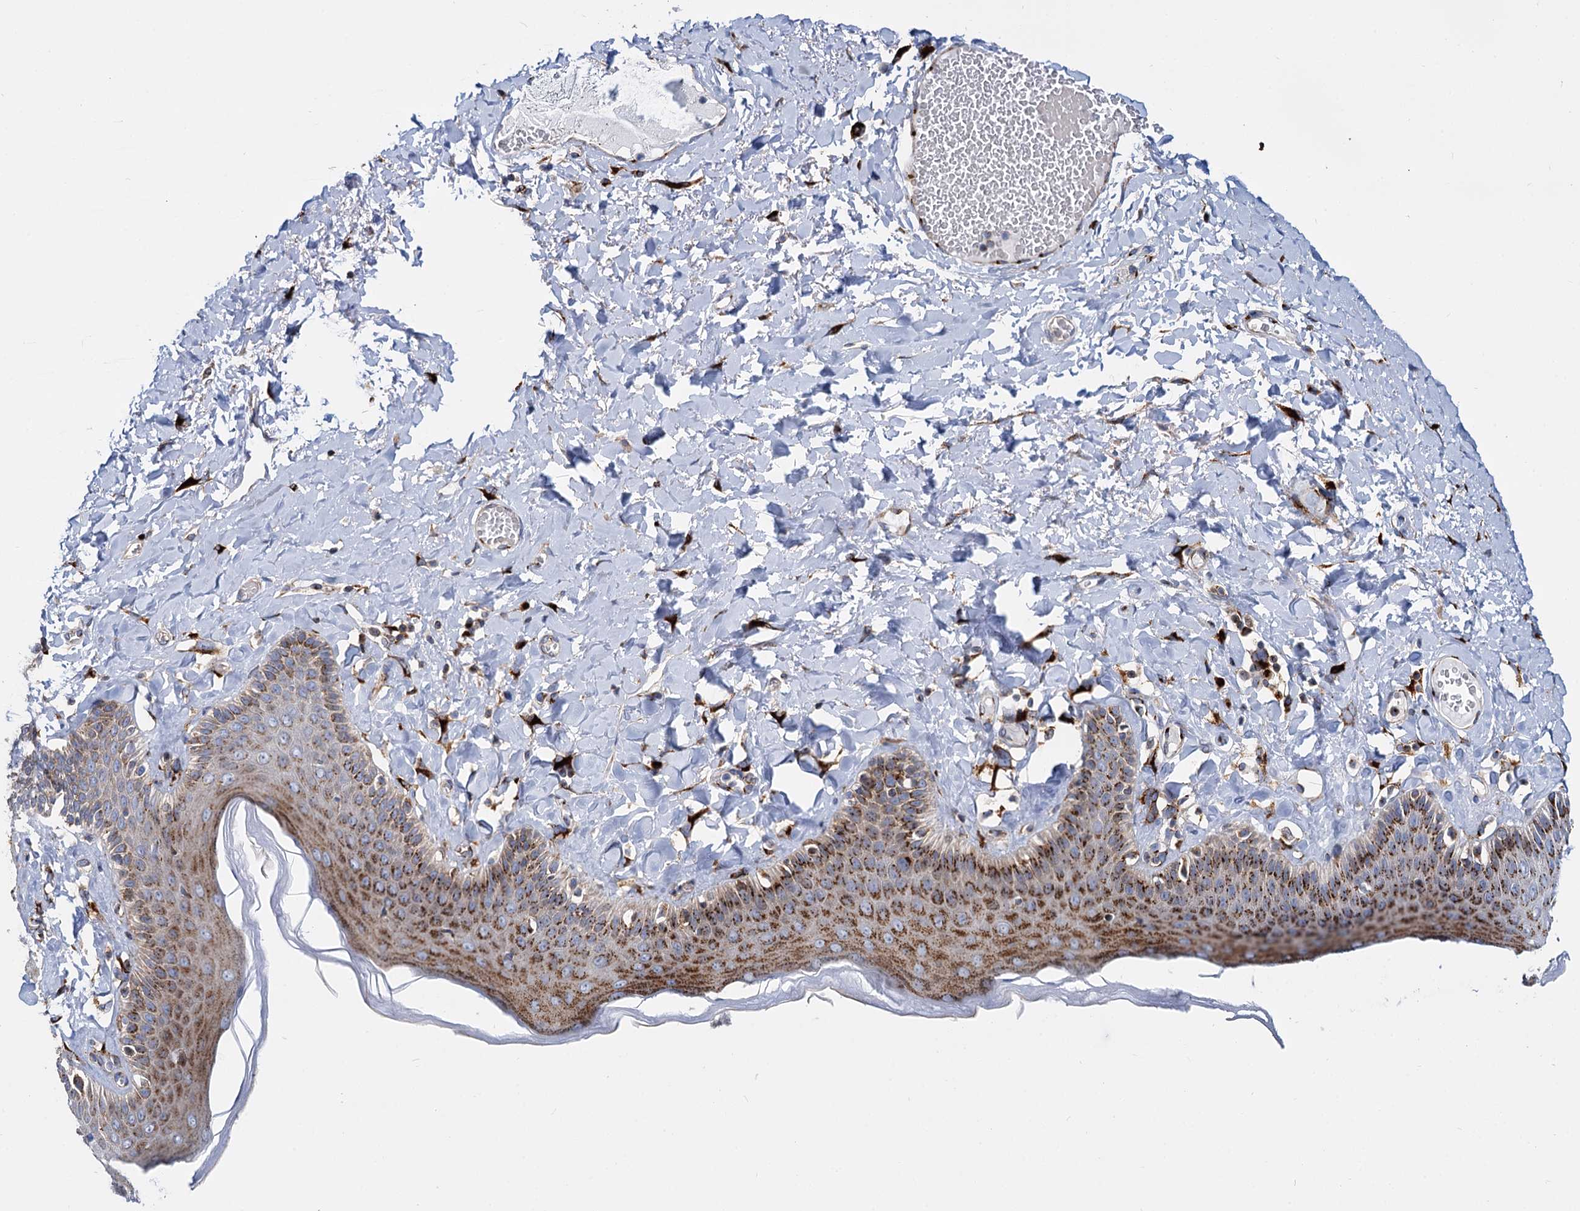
{"staining": {"intensity": "strong", "quantity": ">75%", "location": "cytoplasmic/membranous"}, "tissue": "skin", "cell_type": "Epidermal cells", "image_type": "normal", "snomed": [{"axis": "morphology", "description": "Normal tissue, NOS"}, {"axis": "topography", "description": "Anal"}], "caption": "Human skin stained with a brown dye demonstrates strong cytoplasmic/membranous positive expression in about >75% of epidermal cells.", "gene": "SUPT20H", "patient": {"sex": "male", "age": 69}}